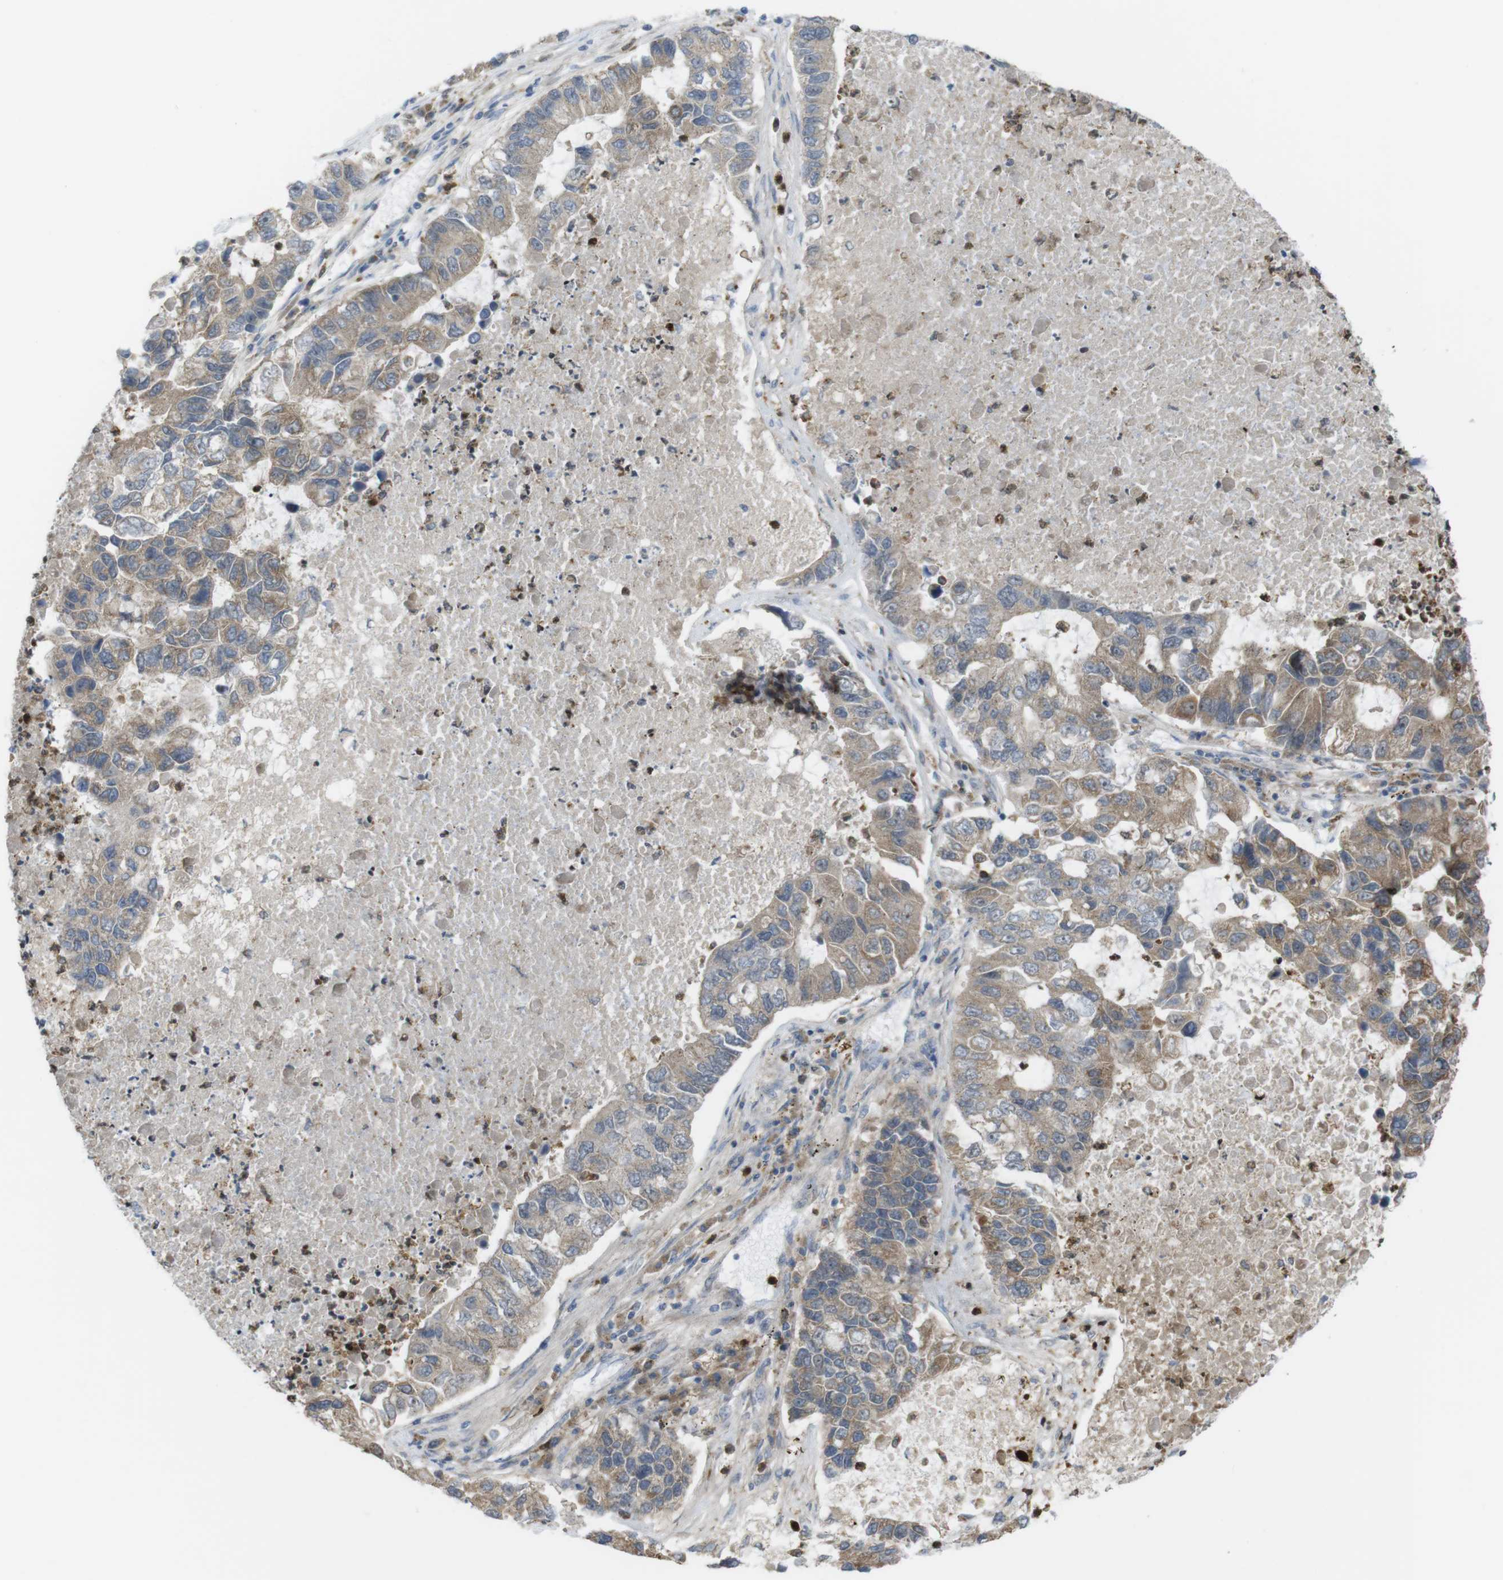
{"staining": {"intensity": "moderate", "quantity": ">75%", "location": "cytoplasmic/membranous"}, "tissue": "lung cancer", "cell_type": "Tumor cells", "image_type": "cancer", "snomed": [{"axis": "morphology", "description": "Adenocarcinoma, NOS"}, {"axis": "topography", "description": "Lung"}], "caption": "DAB (3,3'-diaminobenzidine) immunohistochemical staining of lung cancer (adenocarcinoma) reveals moderate cytoplasmic/membranous protein positivity in about >75% of tumor cells. (DAB = brown stain, brightfield microscopy at high magnification).", "gene": "PRKCD", "patient": {"sex": "female", "age": 51}}